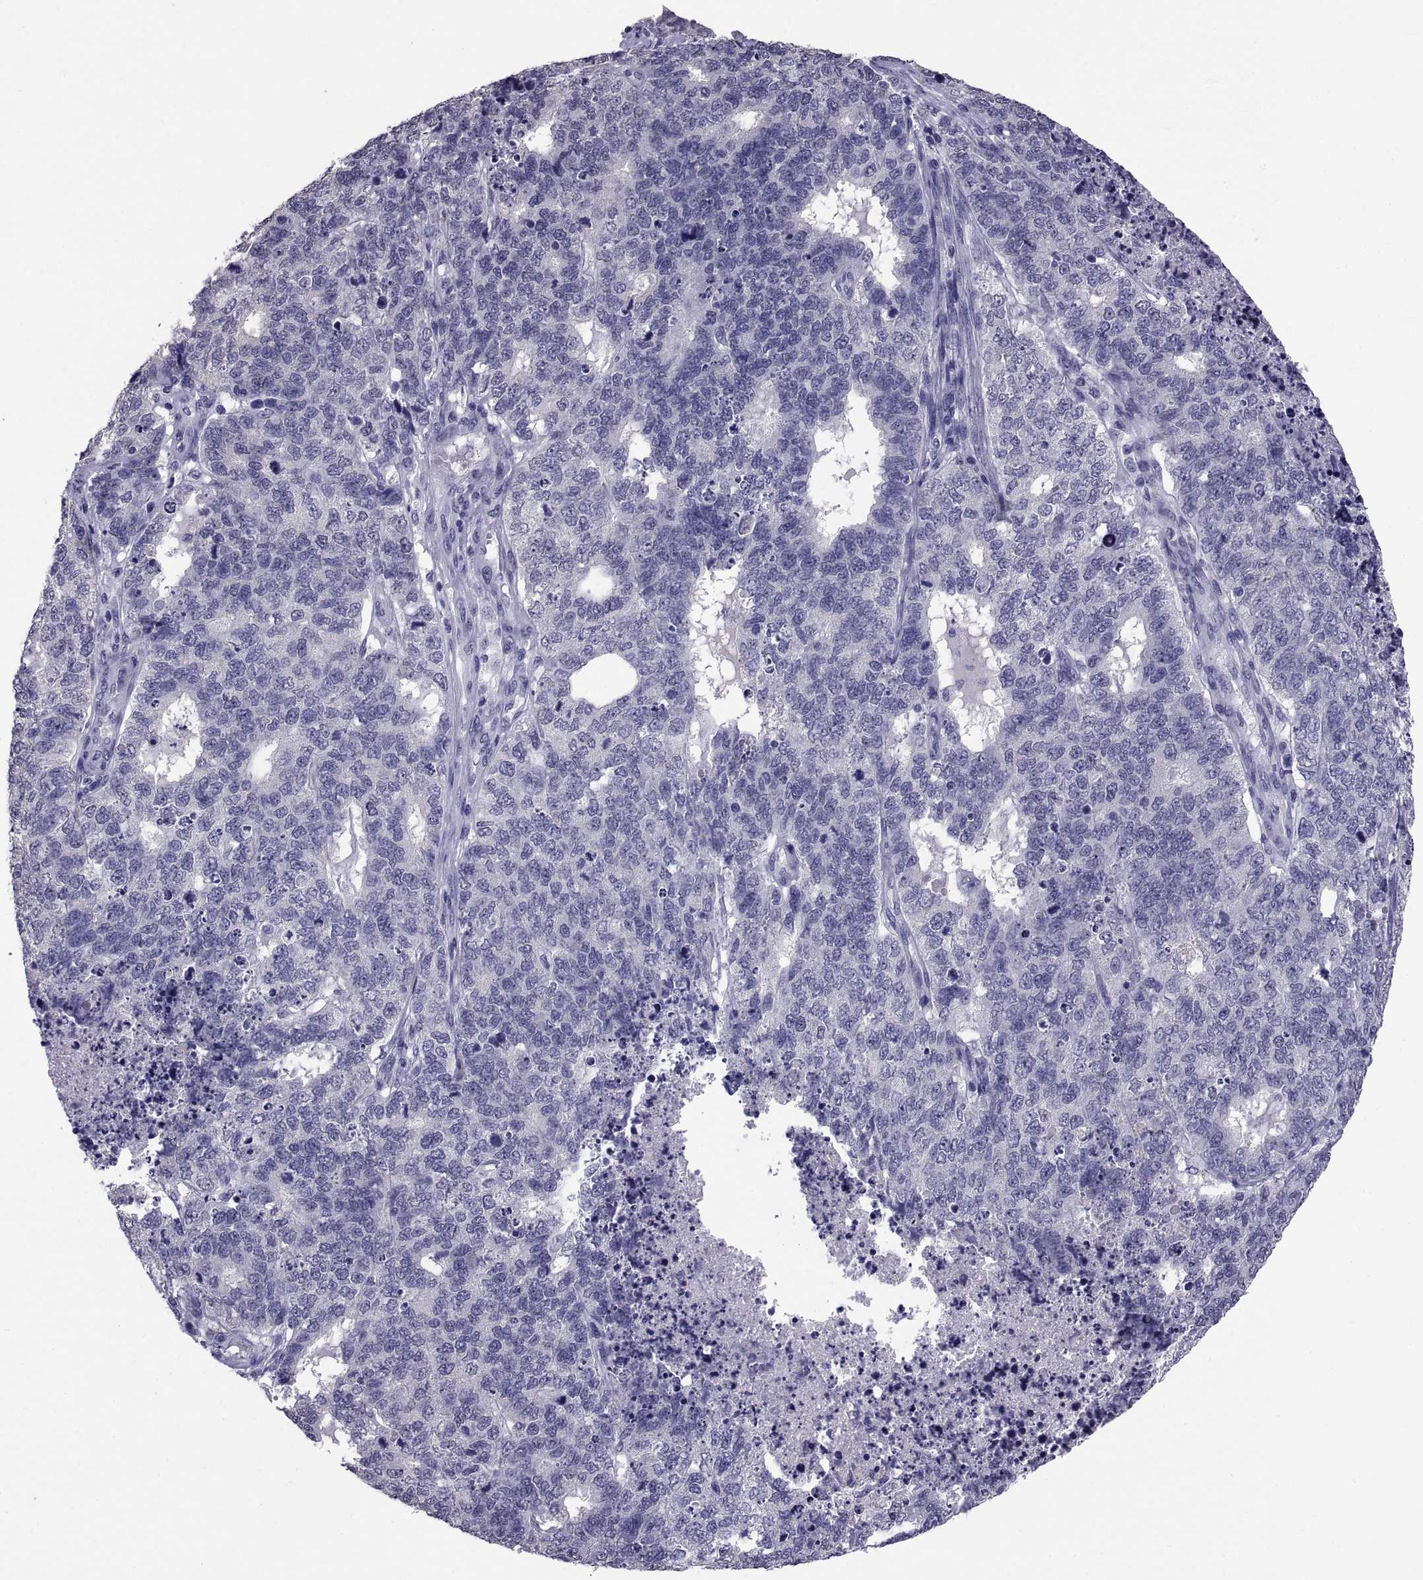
{"staining": {"intensity": "negative", "quantity": "none", "location": "none"}, "tissue": "cervical cancer", "cell_type": "Tumor cells", "image_type": "cancer", "snomed": [{"axis": "morphology", "description": "Squamous cell carcinoma, NOS"}, {"axis": "topography", "description": "Cervix"}], "caption": "The photomicrograph reveals no staining of tumor cells in cervical cancer.", "gene": "TGFBR3L", "patient": {"sex": "female", "age": 63}}